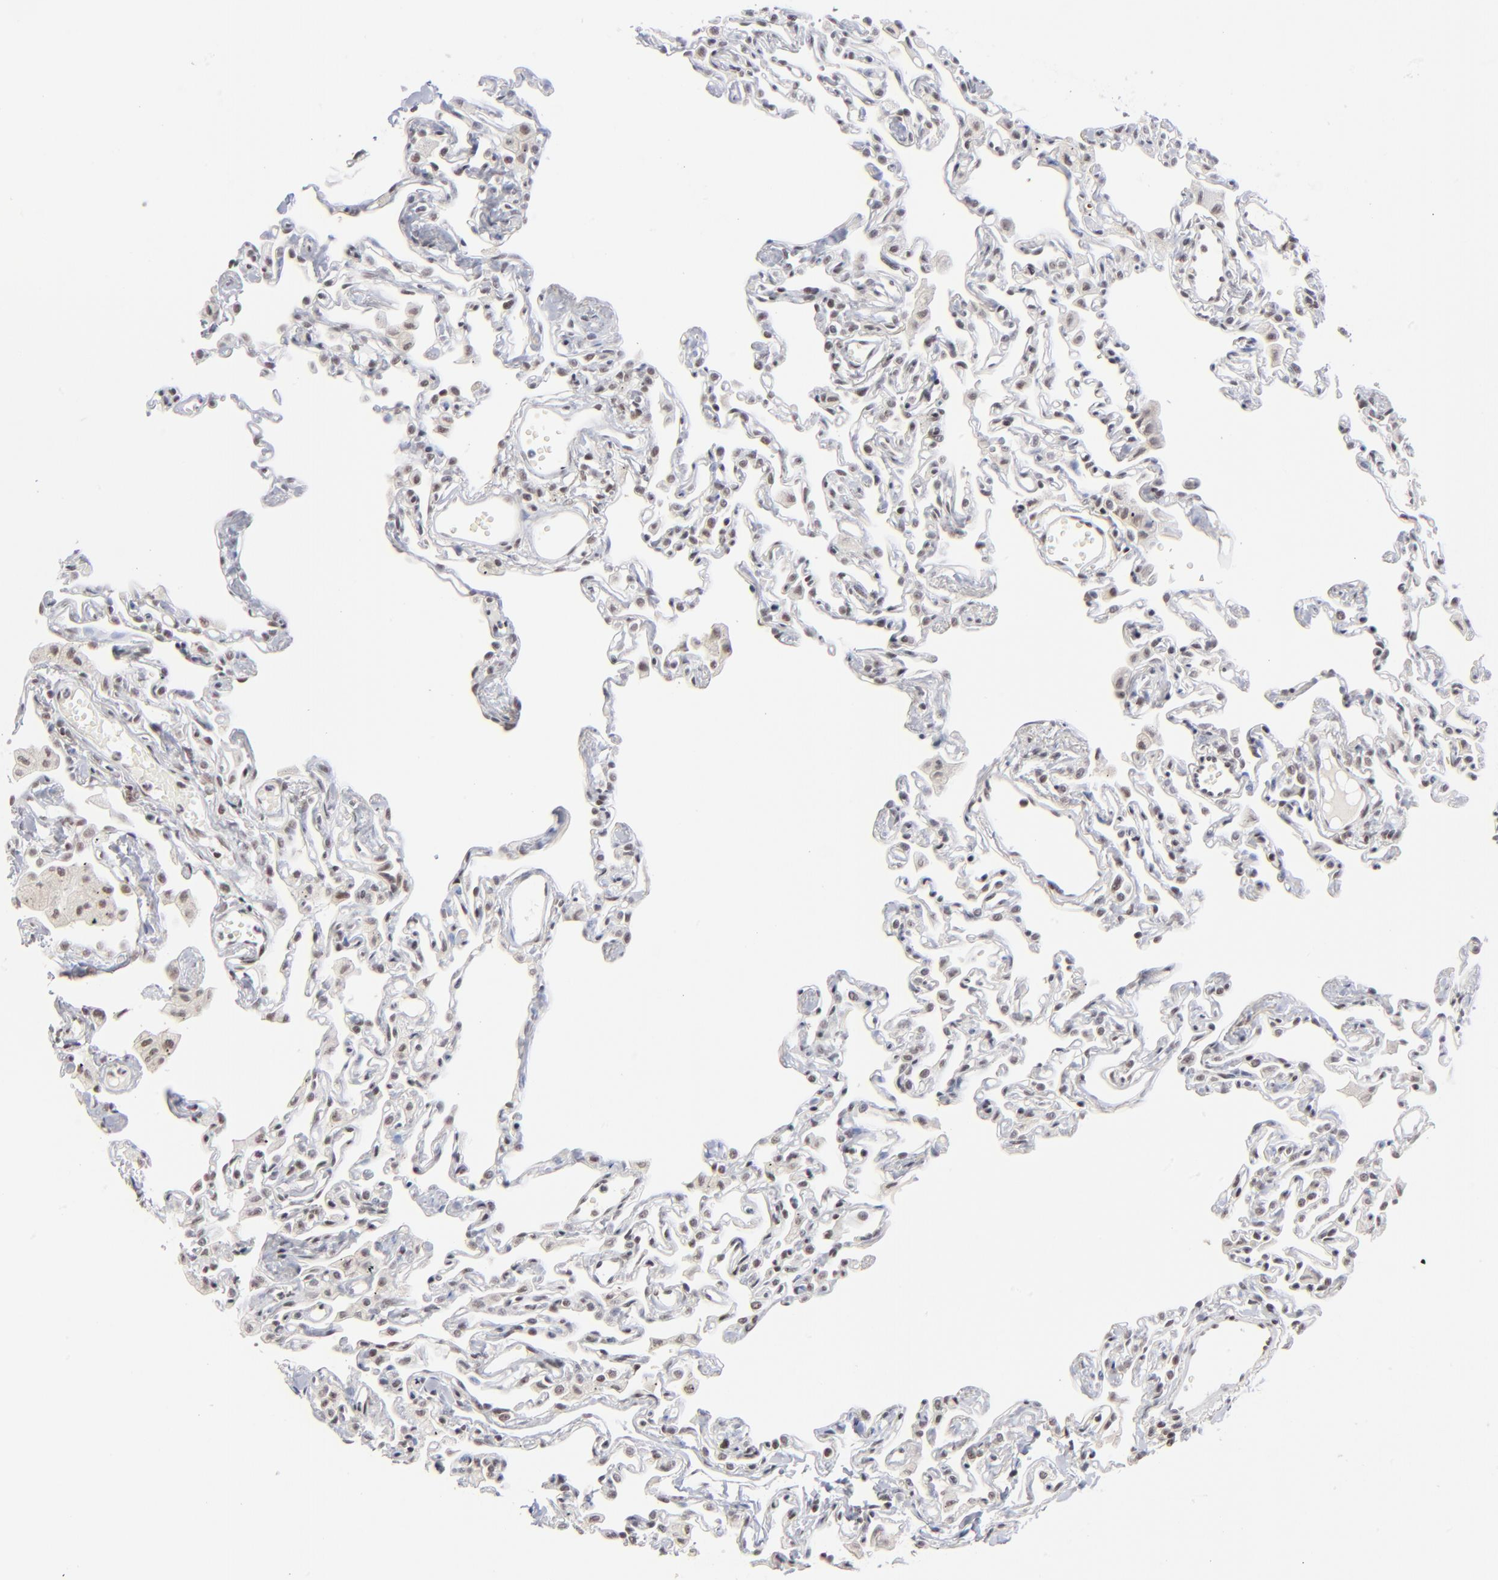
{"staining": {"intensity": "weak", "quantity": "25%-75%", "location": "nuclear"}, "tissue": "lung", "cell_type": "Alveolar cells", "image_type": "normal", "snomed": [{"axis": "morphology", "description": "Normal tissue, NOS"}, {"axis": "topography", "description": "Lung"}], "caption": "DAB immunohistochemical staining of unremarkable human lung reveals weak nuclear protein expression in about 25%-75% of alveolar cells.", "gene": "ZNF143", "patient": {"sex": "female", "age": 49}}